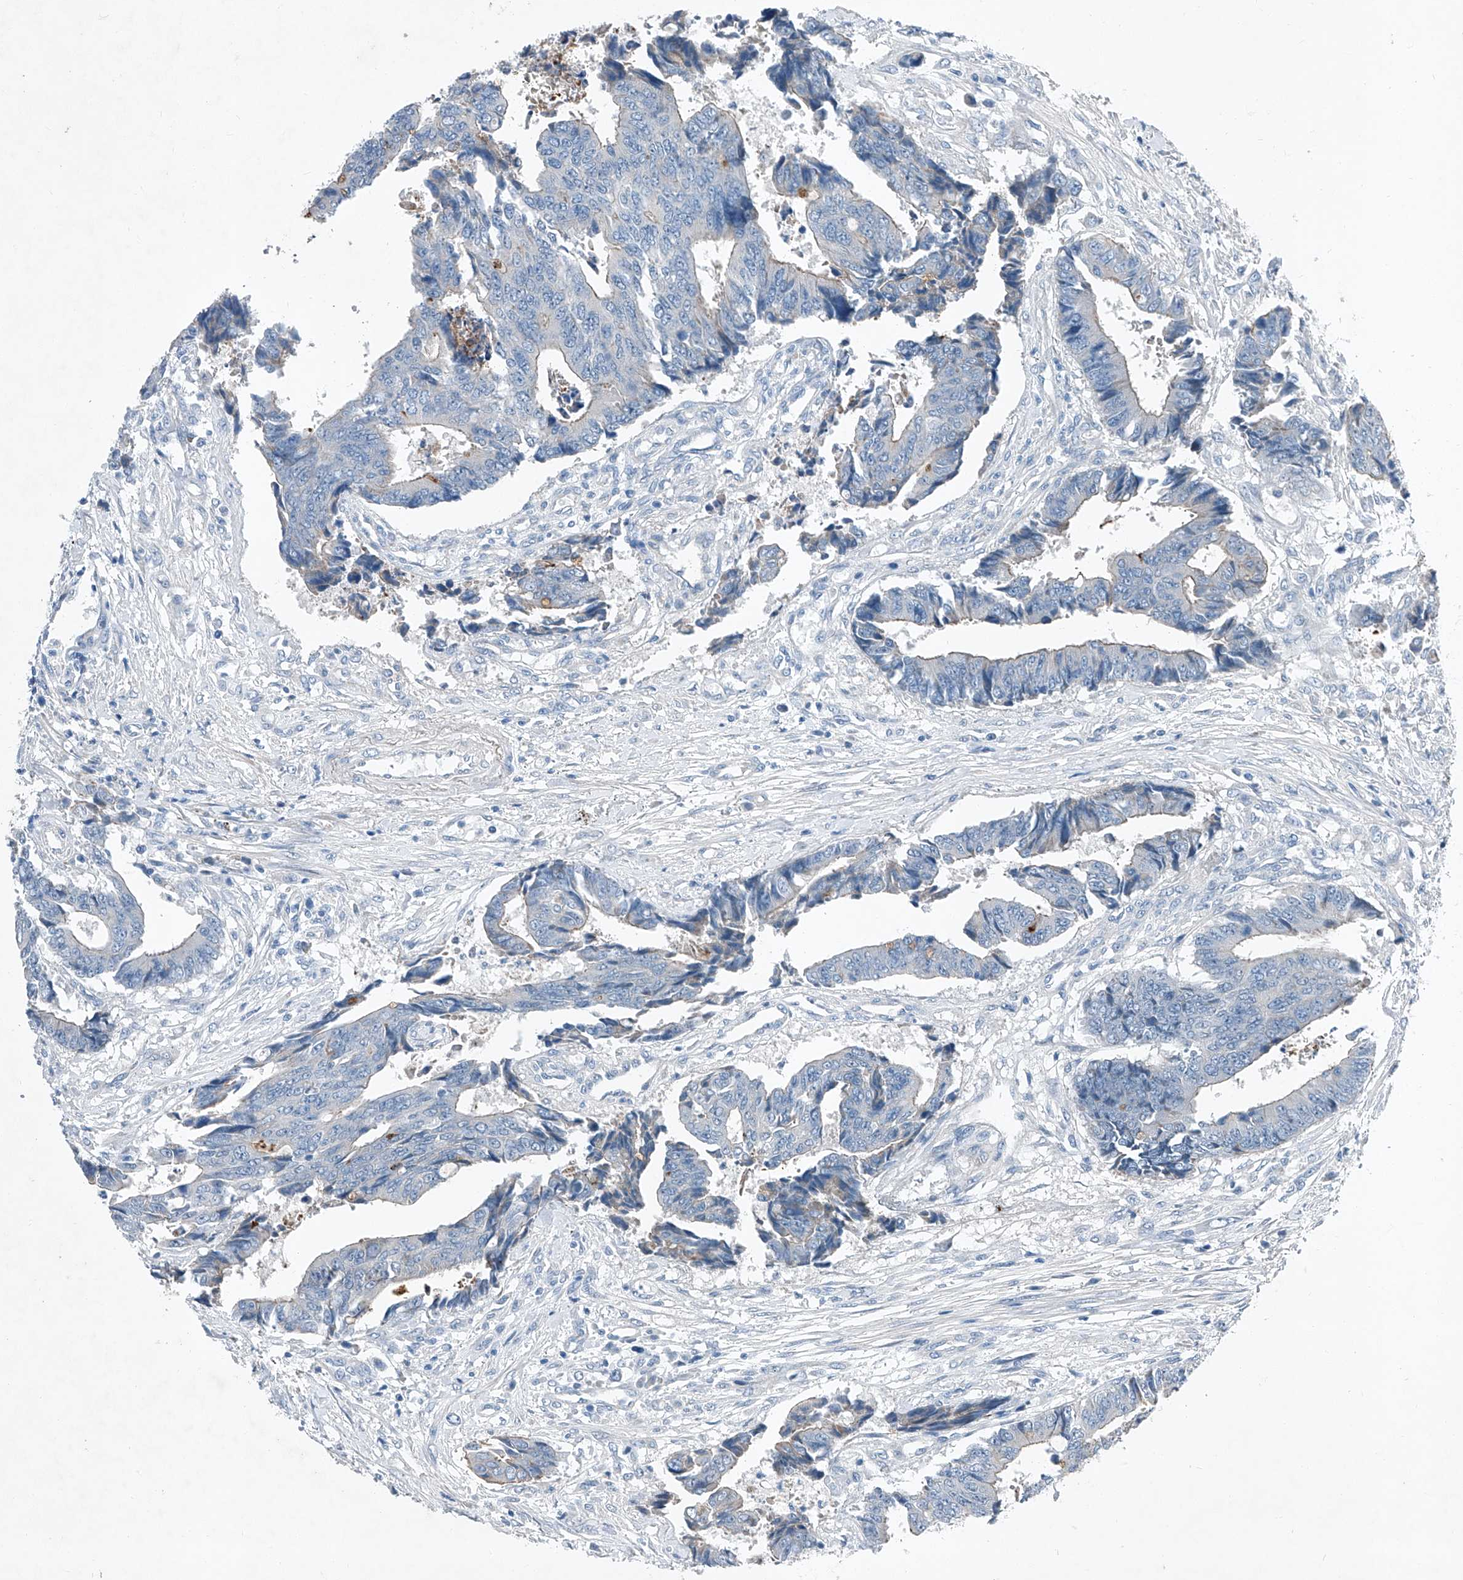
{"staining": {"intensity": "negative", "quantity": "none", "location": "none"}, "tissue": "colorectal cancer", "cell_type": "Tumor cells", "image_type": "cancer", "snomed": [{"axis": "morphology", "description": "Adenocarcinoma, NOS"}, {"axis": "topography", "description": "Rectum"}], "caption": "The photomicrograph shows no staining of tumor cells in colorectal cancer. Nuclei are stained in blue.", "gene": "MDGA1", "patient": {"sex": "male", "age": 84}}